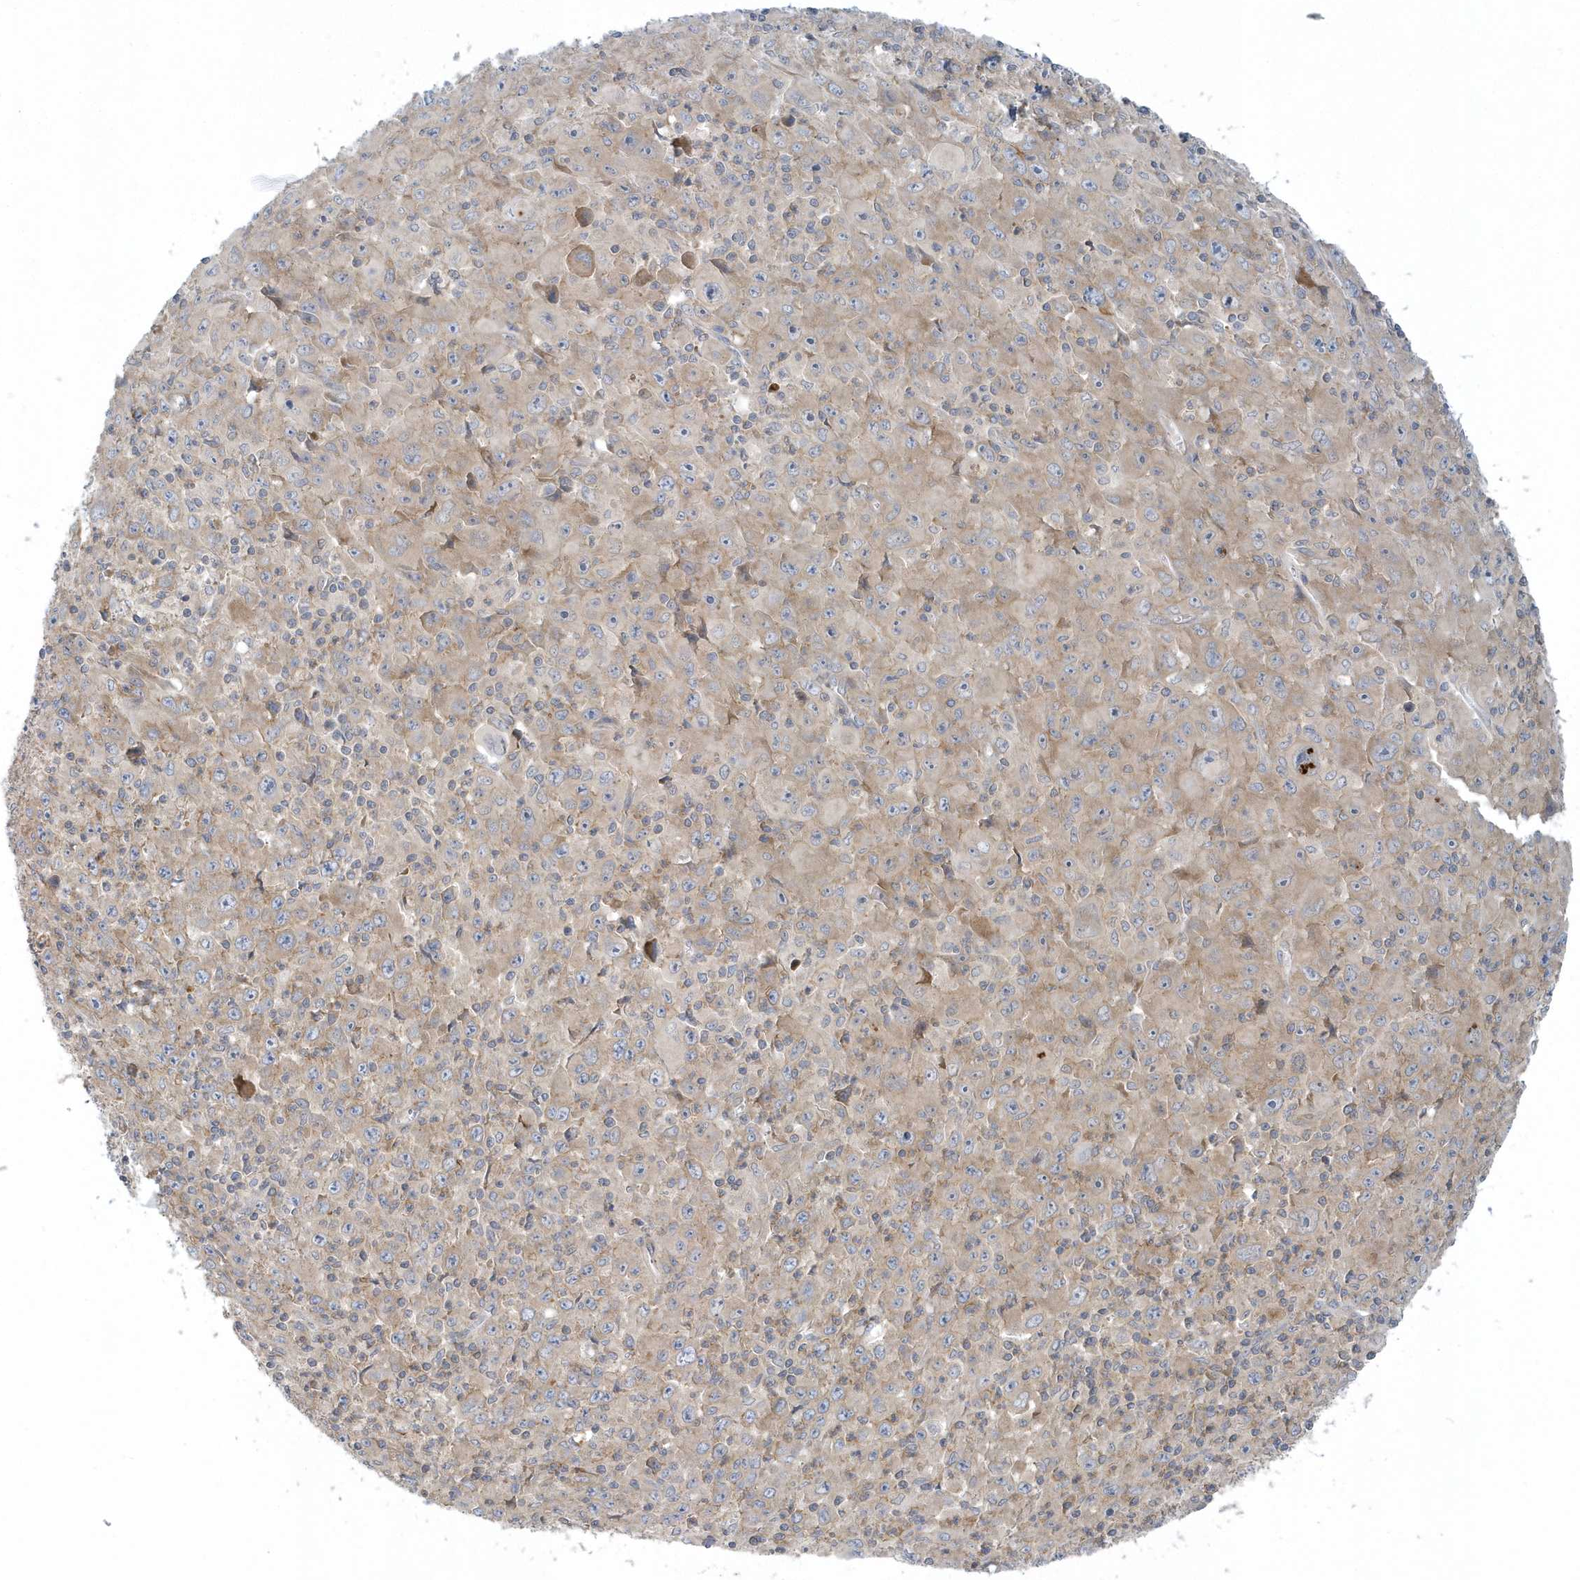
{"staining": {"intensity": "weak", "quantity": "25%-75%", "location": "cytoplasmic/membranous"}, "tissue": "melanoma", "cell_type": "Tumor cells", "image_type": "cancer", "snomed": [{"axis": "morphology", "description": "Malignant melanoma, Metastatic site"}, {"axis": "topography", "description": "Skin"}], "caption": "Immunohistochemistry (IHC) staining of melanoma, which demonstrates low levels of weak cytoplasmic/membranous staining in approximately 25%-75% of tumor cells indicating weak cytoplasmic/membranous protein positivity. The staining was performed using DAB (brown) for protein detection and nuclei were counterstained in hematoxylin (blue).", "gene": "CNOT10", "patient": {"sex": "female", "age": 56}}